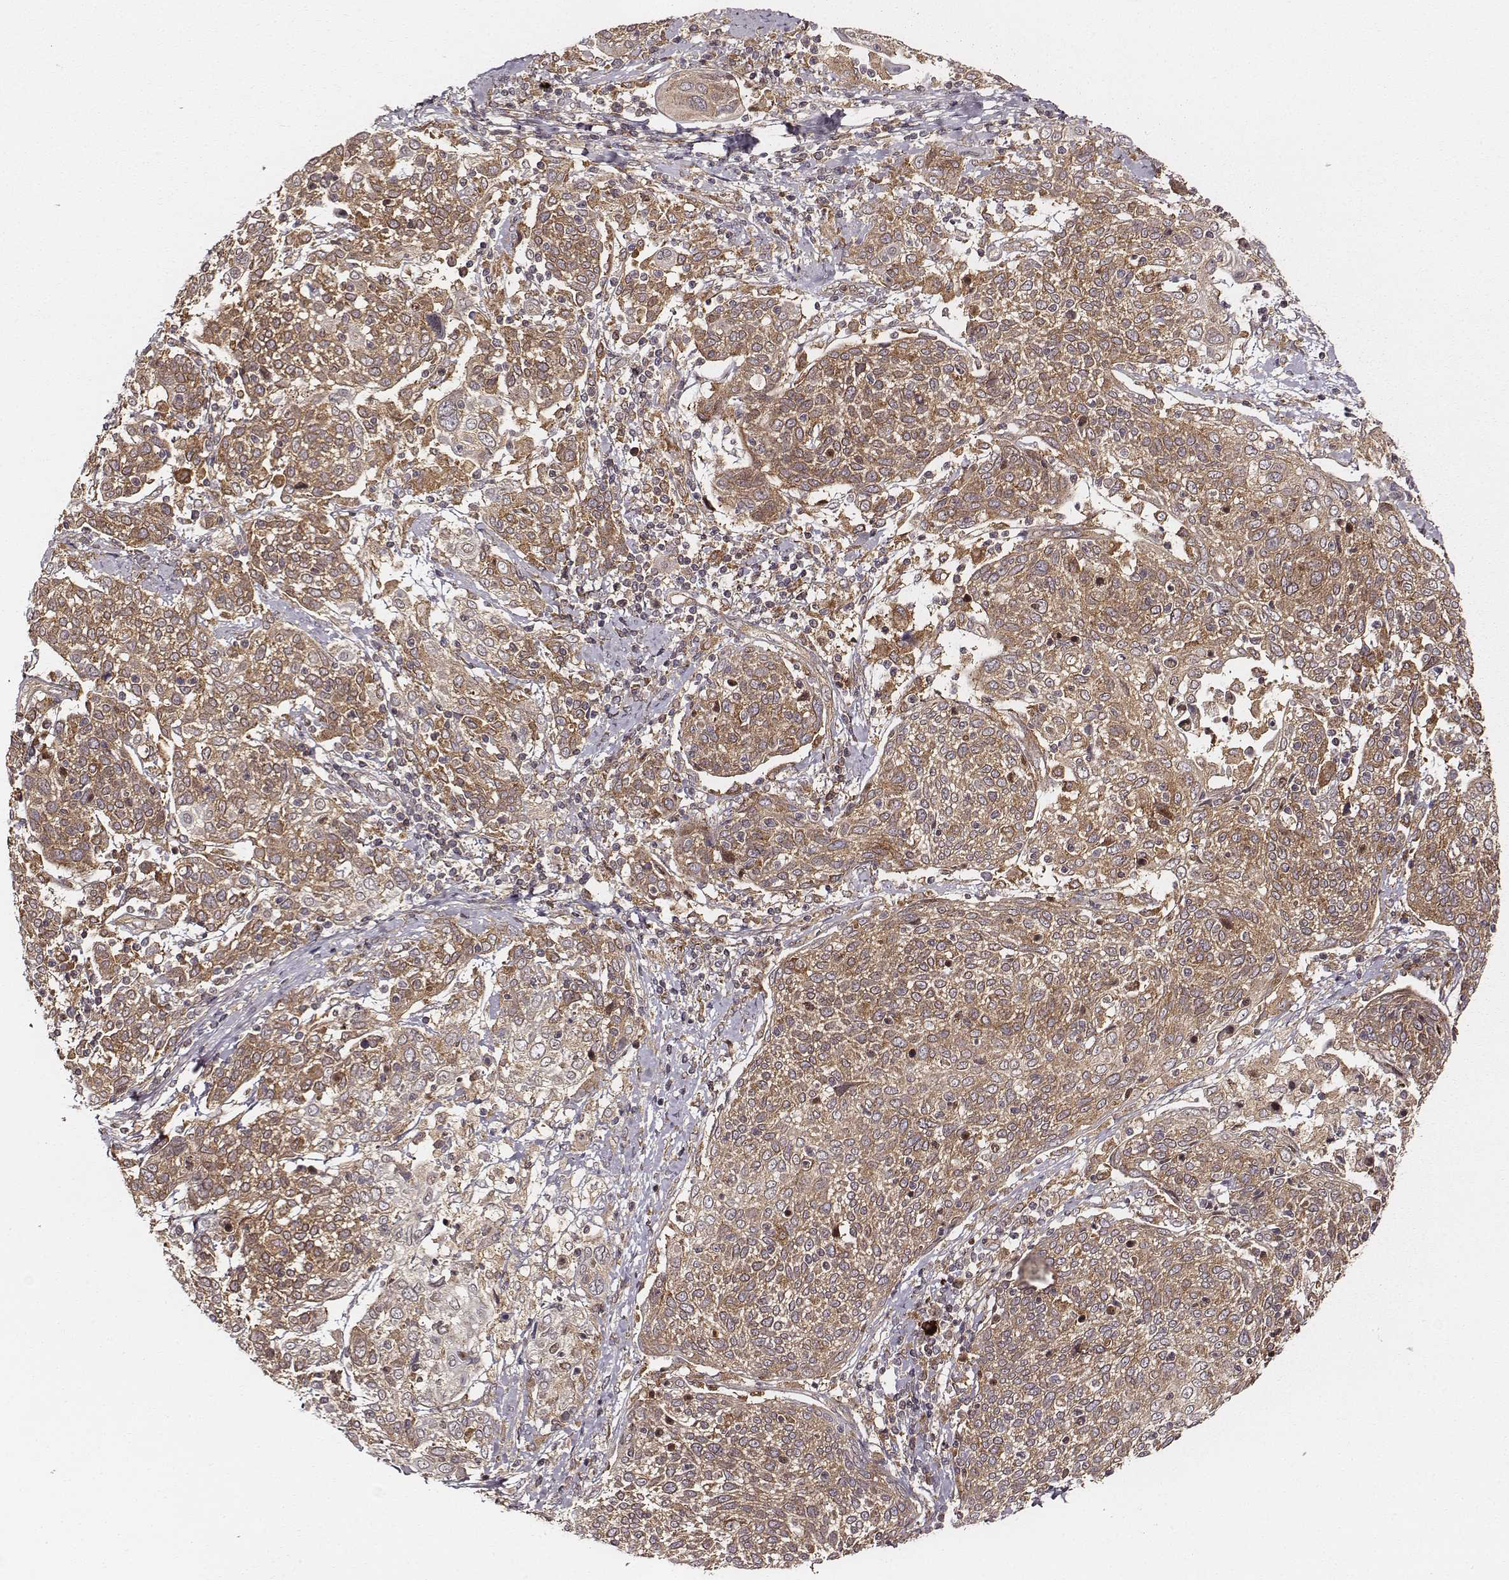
{"staining": {"intensity": "strong", "quantity": ">75%", "location": "cytoplasmic/membranous"}, "tissue": "cervical cancer", "cell_type": "Tumor cells", "image_type": "cancer", "snomed": [{"axis": "morphology", "description": "Squamous cell carcinoma, NOS"}, {"axis": "topography", "description": "Cervix"}], "caption": "This histopathology image displays squamous cell carcinoma (cervical) stained with immunohistochemistry to label a protein in brown. The cytoplasmic/membranous of tumor cells show strong positivity for the protein. Nuclei are counter-stained blue.", "gene": "VPS26A", "patient": {"sex": "female", "age": 61}}